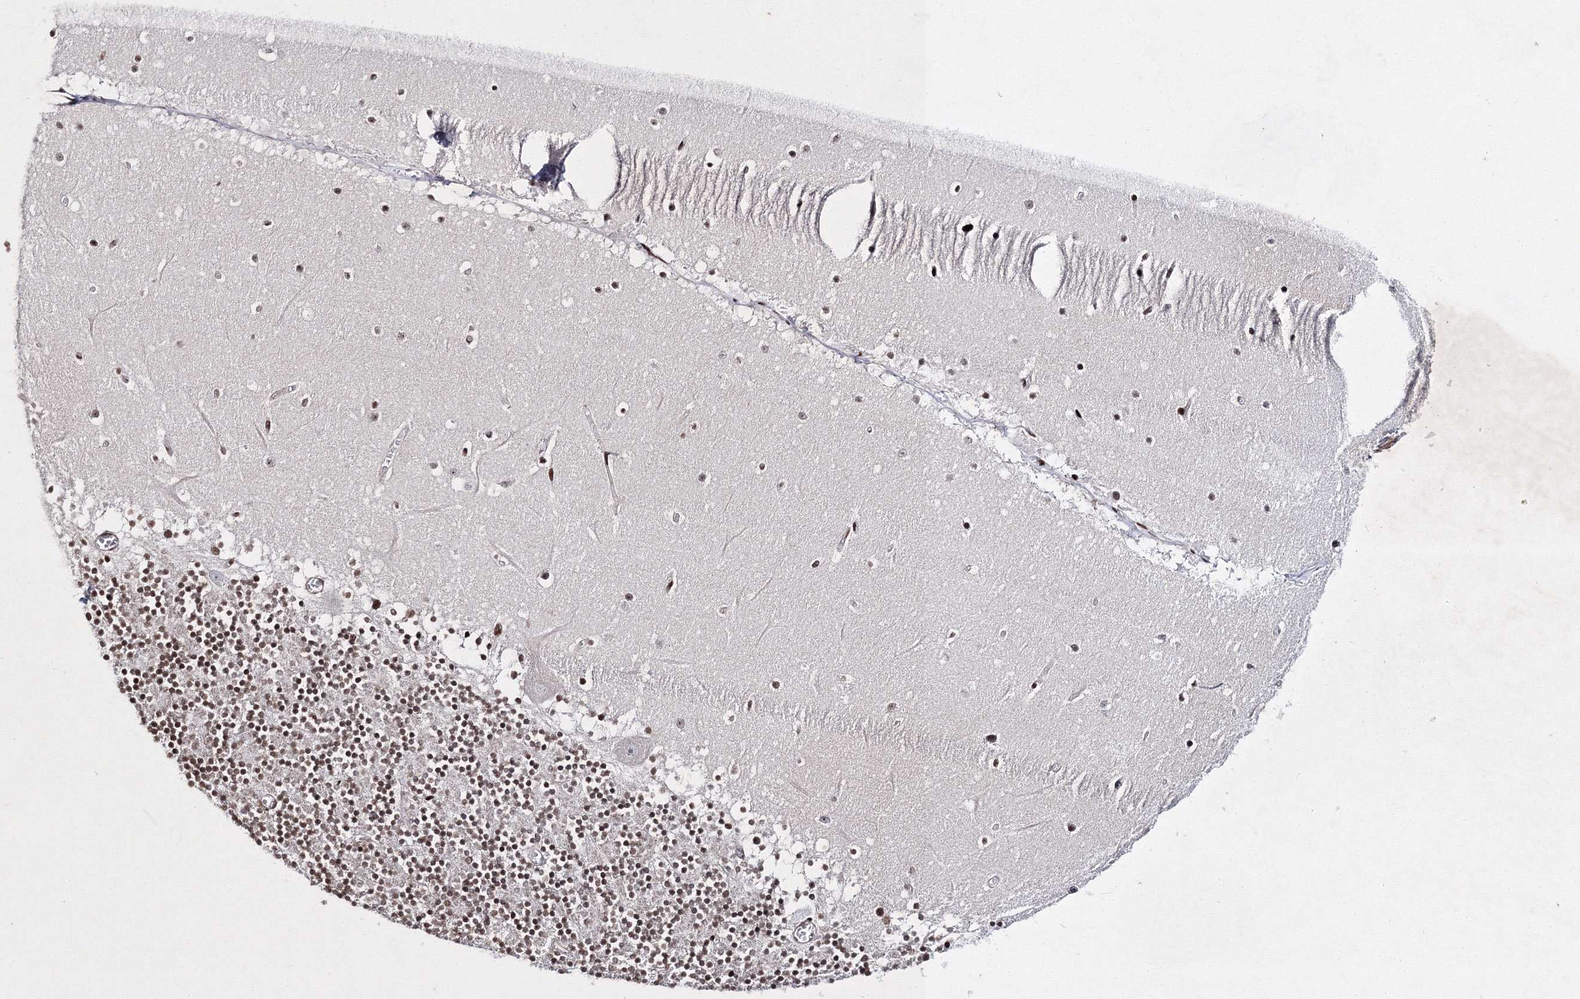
{"staining": {"intensity": "weak", "quantity": ">75%", "location": "nuclear"}, "tissue": "cerebellum", "cell_type": "Cells in granular layer", "image_type": "normal", "snomed": [{"axis": "morphology", "description": "Normal tissue, NOS"}, {"axis": "topography", "description": "Cerebellum"}], "caption": "This is an image of immunohistochemistry staining of benign cerebellum, which shows weak positivity in the nuclear of cells in granular layer.", "gene": "SMIM29", "patient": {"sex": "female", "age": 28}}